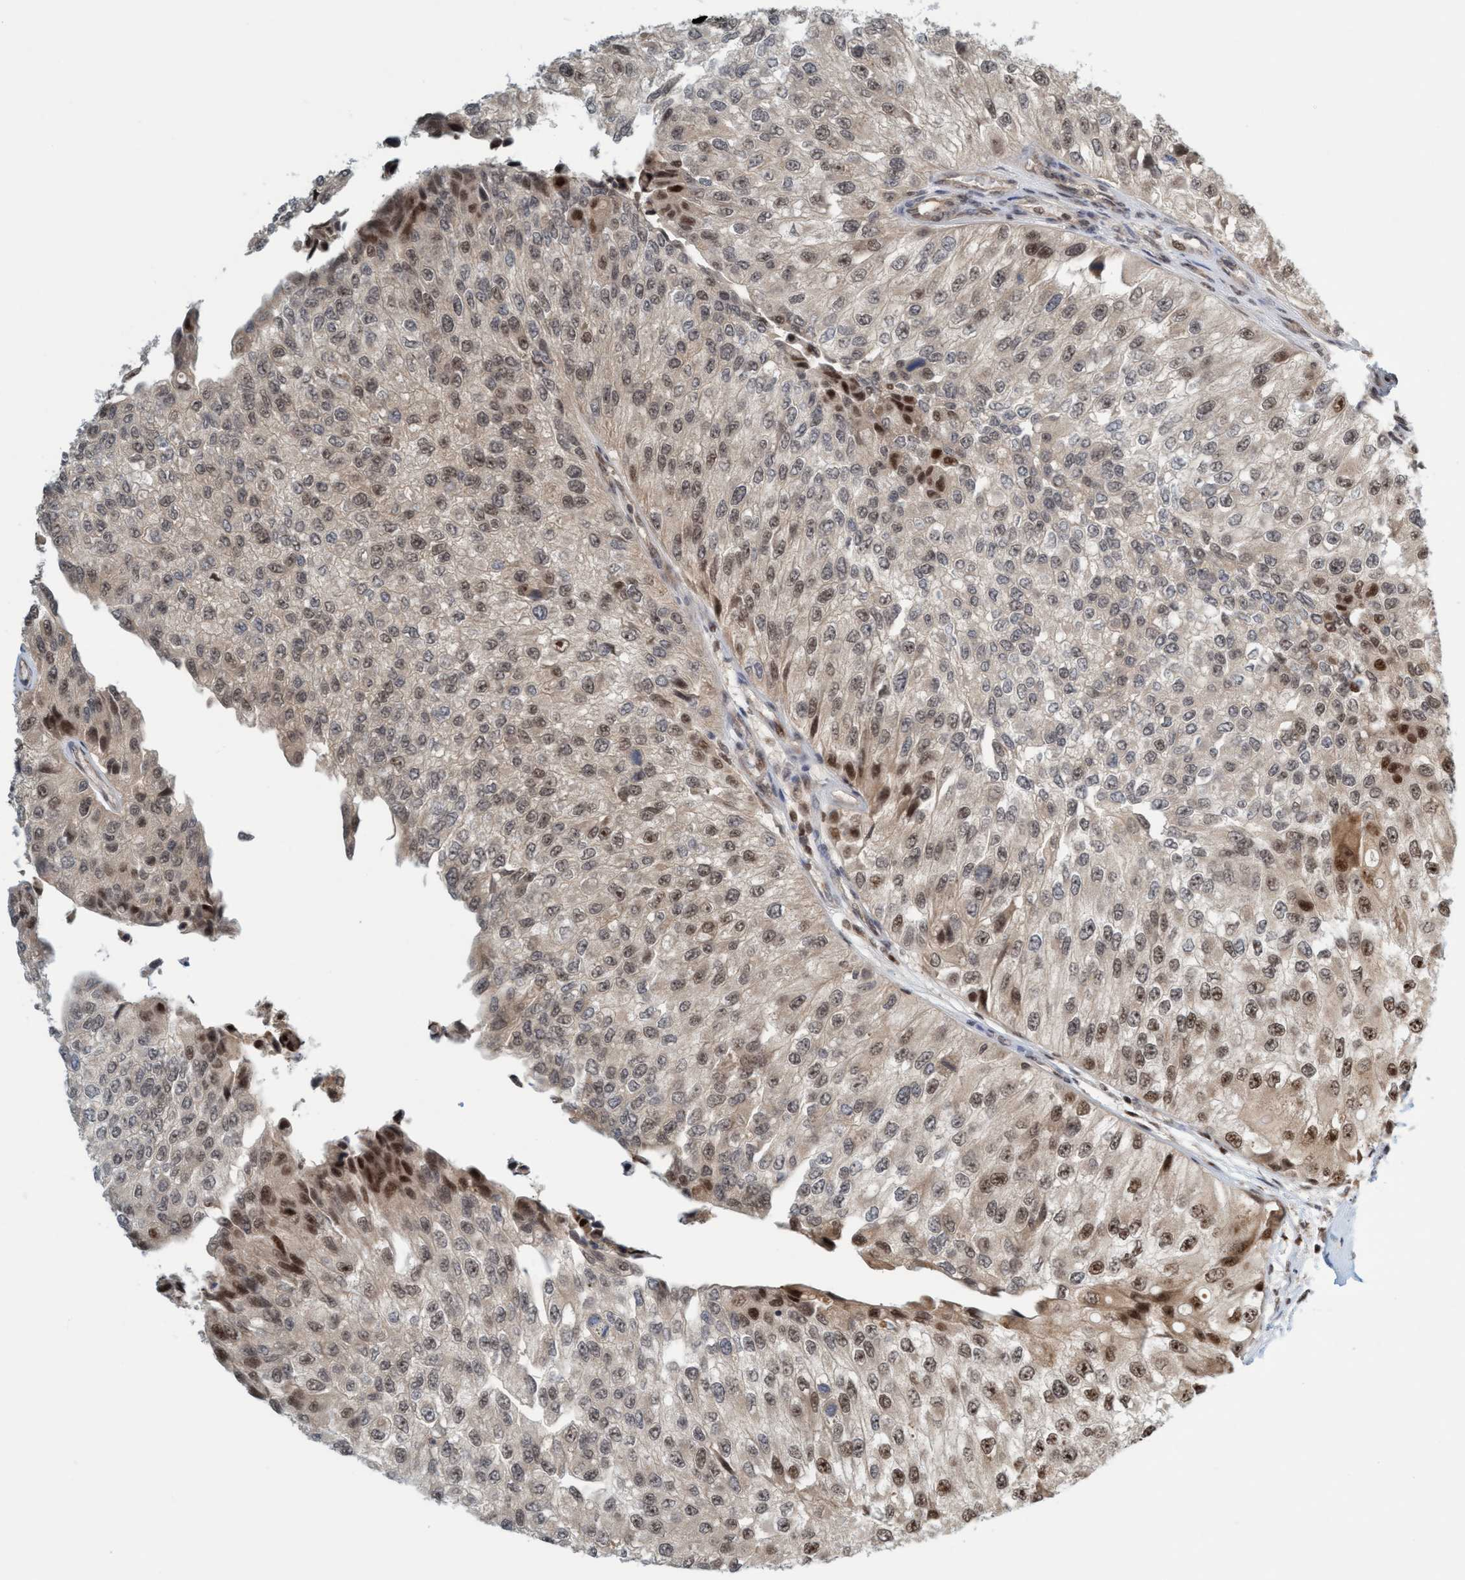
{"staining": {"intensity": "moderate", "quantity": "<25%", "location": "nuclear"}, "tissue": "urothelial cancer", "cell_type": "Tumor cells", "image_type": "cancer", "snomed": [{"axis": "morphology", "description": "Urothelial carcinoma, High grade"}, {"axis": "topography", "description": "Kidney"}, {"axis": "topography", "description": "Urinary bladder"}], "caption": "Immunohistochemical staining of urothelial carcinoma (high-grade) reveals low levels of moderate nuclear staining in approximately <25% of tumor cells.", "gene": "SMCR8", "patient": {"sex": "male", "age": 77}}